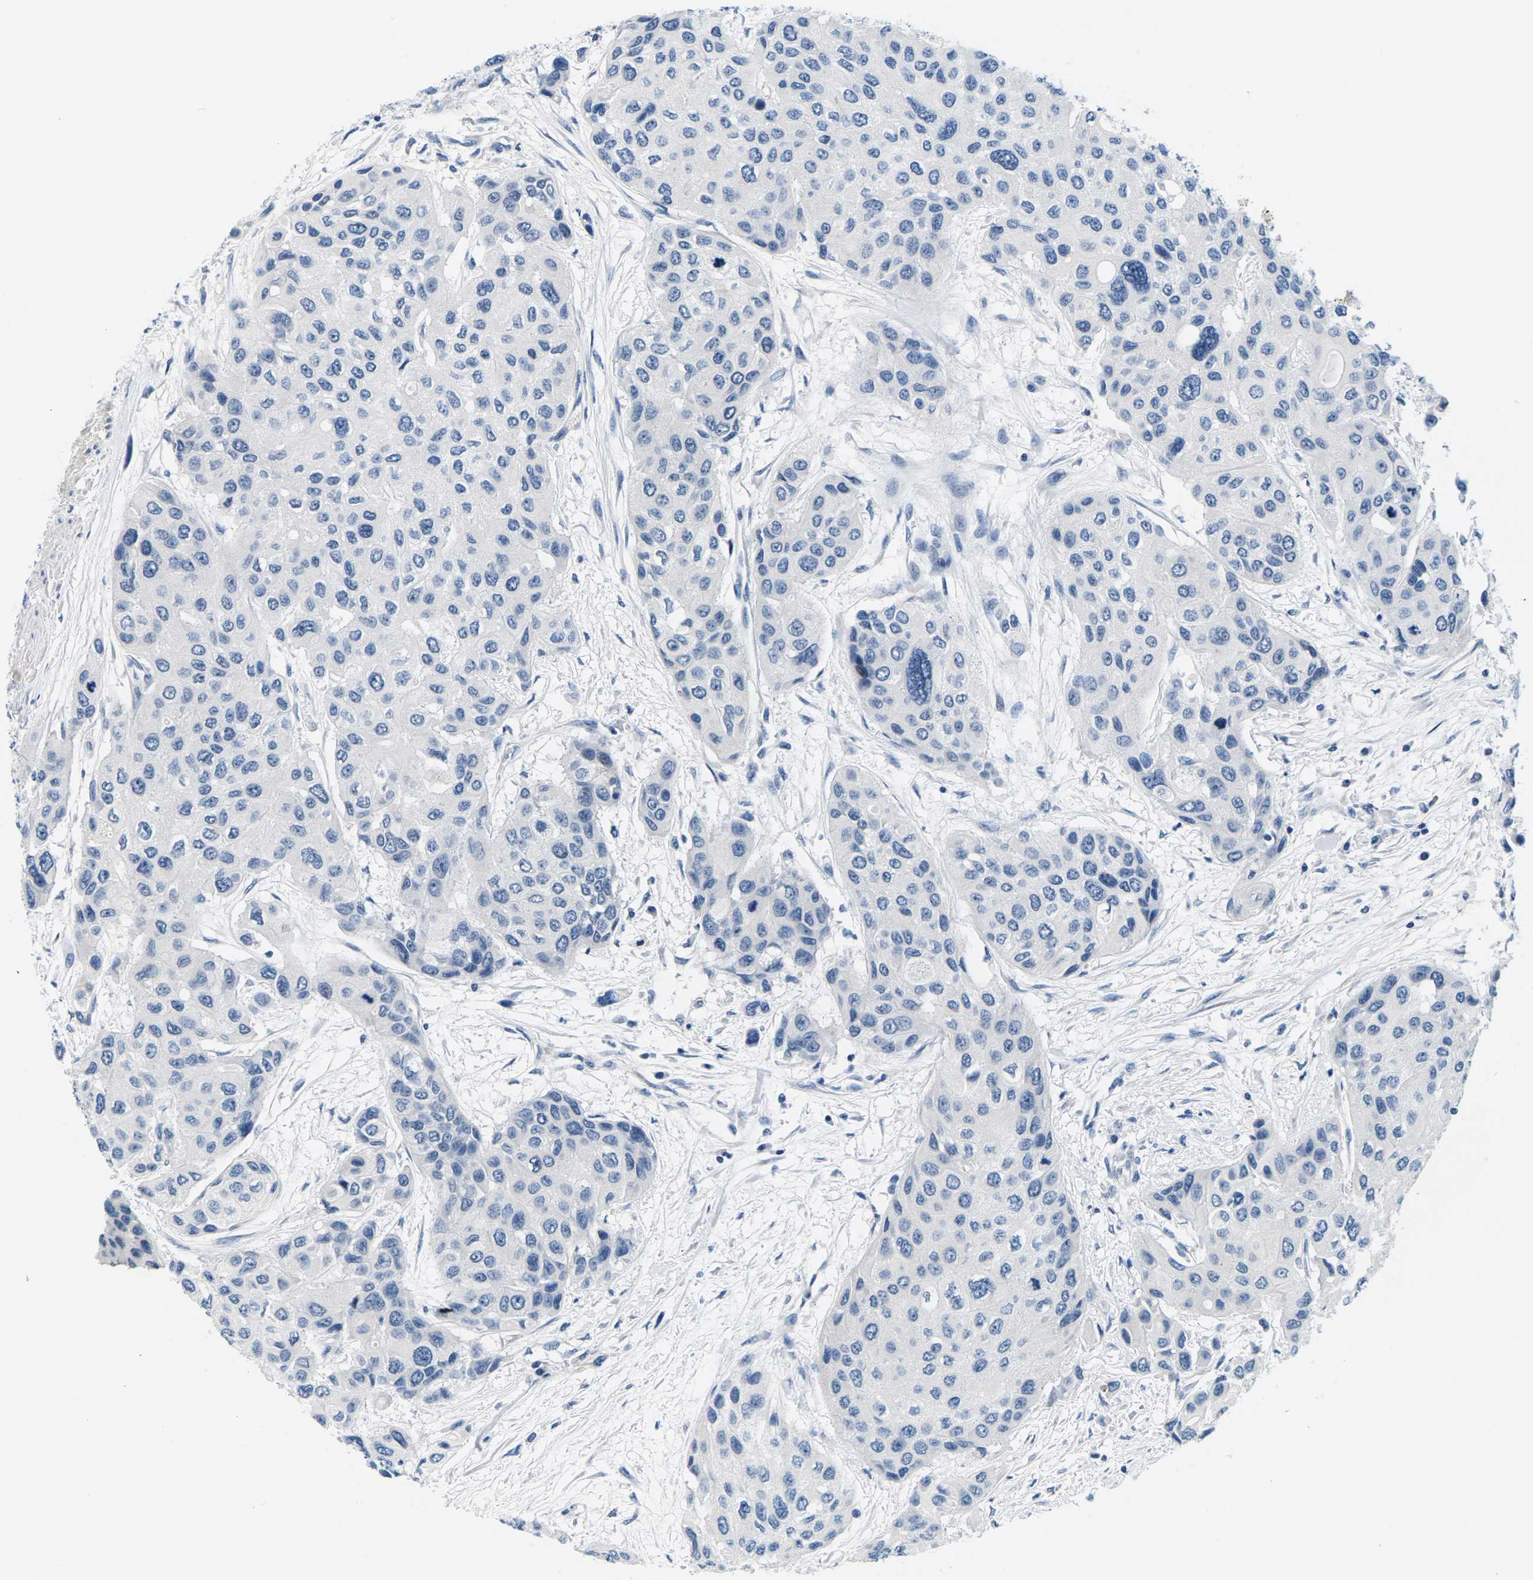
{"staining": {"intensity": "negative", "quantity": "none", "location": "none"}, "tissue": "urothelial cancer", "cell_type": "Tumor cells", "image_type": "cancer", "snomed": [{"axis": "morphology", "description": "Urothelial carcinoma, High grade"}, {"axis": "topography", "description": "Urinary bladder"}], "caption": "Immunohistochemistry (IHC) micrograph of neoplastic tissue: high-grade urothelial carcinoma stained with DAB (3,3'-diaminobenzidine) displays no significant protein expression in tumor cells. (Stains: DAB (3,3'-diaminobenzidine) immunohistochemistry (IHC) with hematoxylin counter stain, Microscopy: brightfield microscopy at high magnification).", "gene": "TSPAN2", "patient": {"sex": "female", "age": 56}}